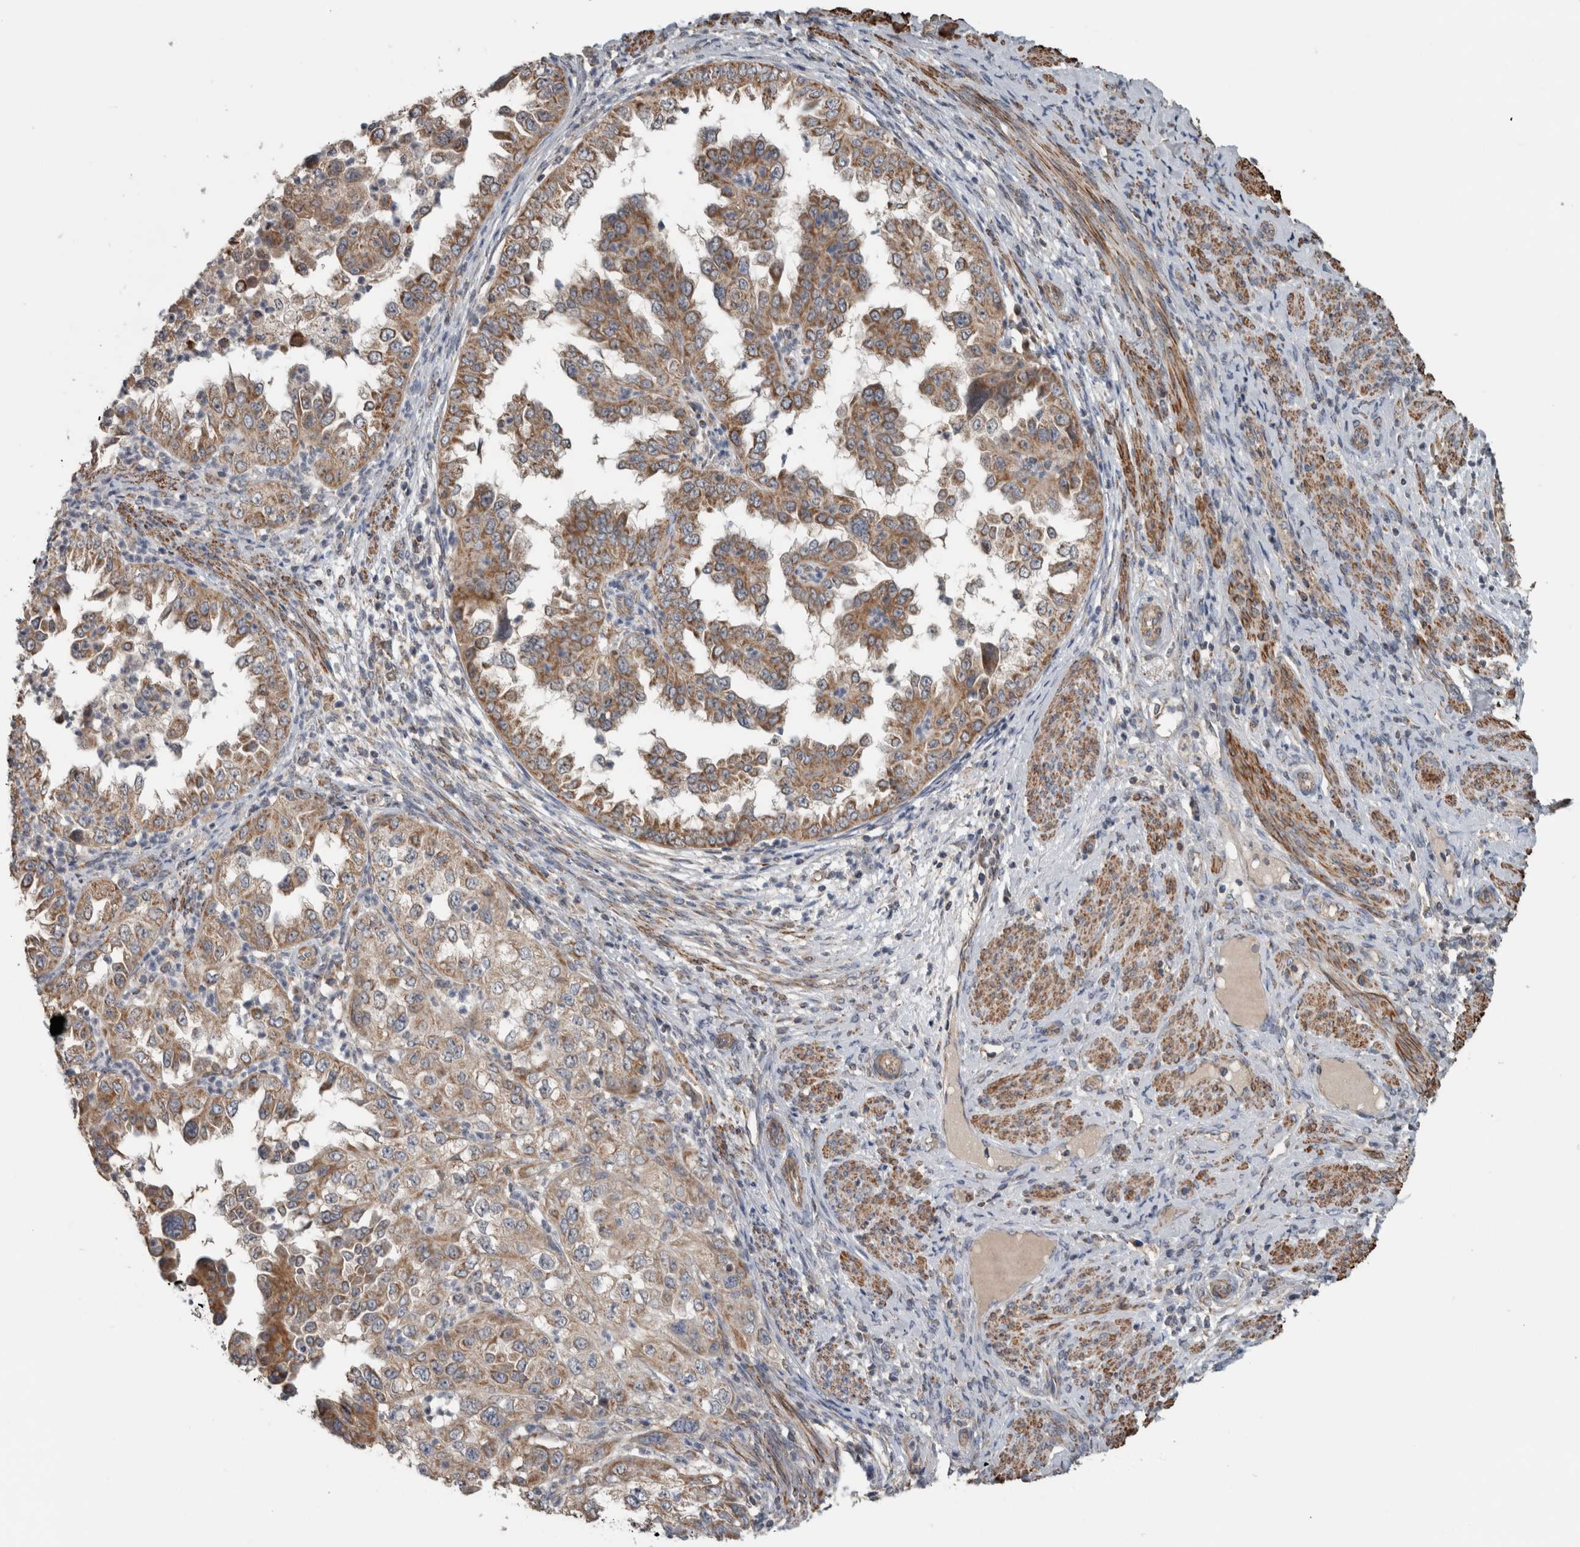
{"staining": {"intensity": "moderate", "quantity": ">75%", "location": "cytoplasmic/membranous"}, "tissue": "endometrial cancer", "cell_type": "Tumor cells", "image_type": "cancer", "snomed": [{"axis": "morphology", "description": "Adenocarcinoma, NOS"}, {"axis": "topography", "description": "Endometrium"}], "caption": "Immunohistochemical staining of human endometrial cancer exhibits medium levels of moderate cytoplasmic/membranous protein positivity in approximately >75% of tumor cells.", "gene": "ARMC1", "patient": {"sex": "female", "age": 85}}